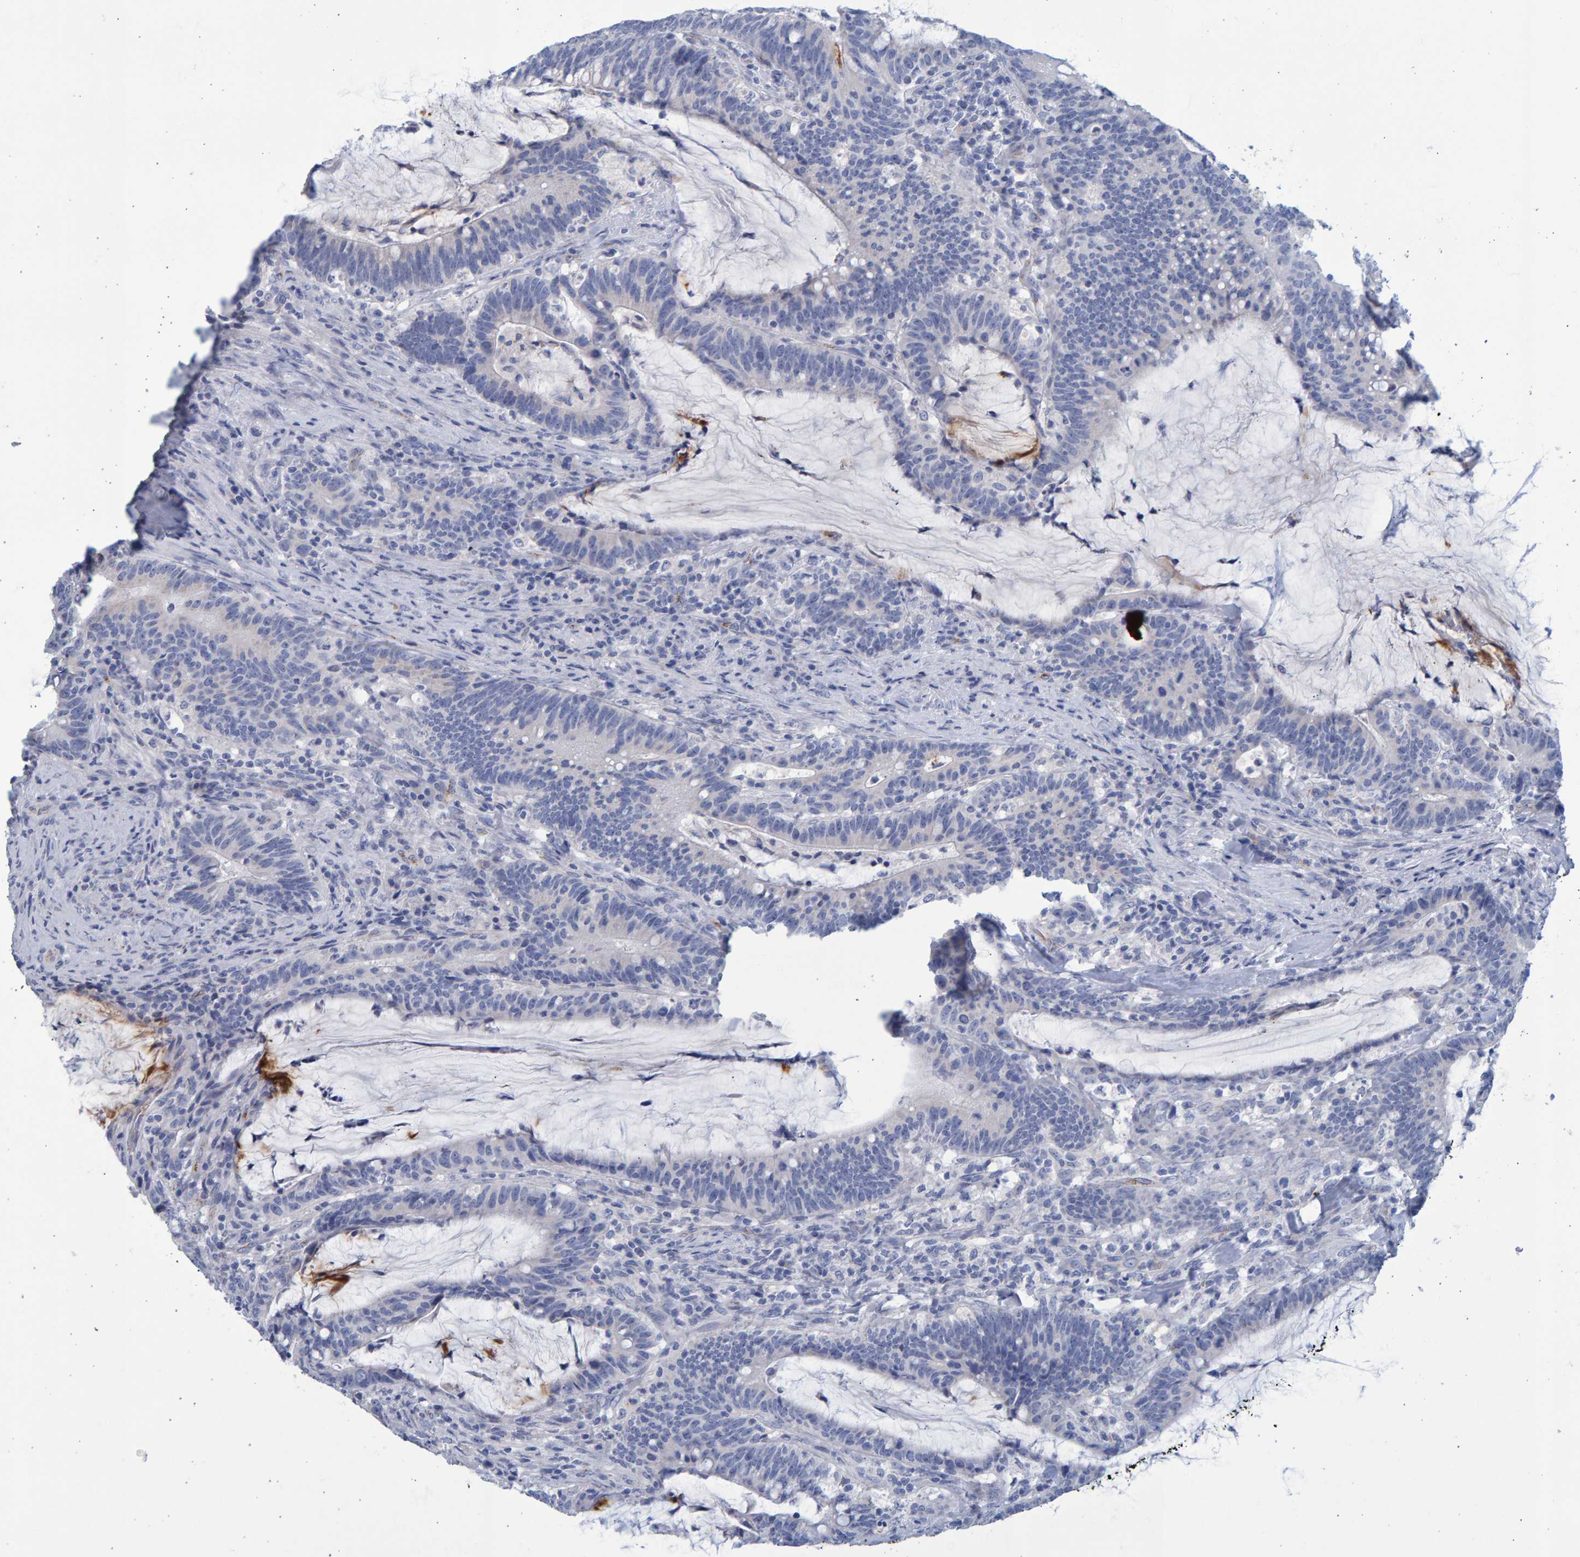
{"staining": {"intensity": "negative", "quantity": "none", "location": "none"}, "tissue": "colorectal cancer", "cell_type": "Tumor cells", "image_type": "cancer", "snomed": [{"axis": "morphology", "description": "Adenocarcinoma, NOS"}, {"axis": "topography", "description": "Colon"}], "caption": "This is an IHC histopathology image of human colorectal cancer (adenocarcinoma). There is no expression in tumor cells.", "gene": "SLC34A3", "patient": {"sex": "female", "age": 66}}